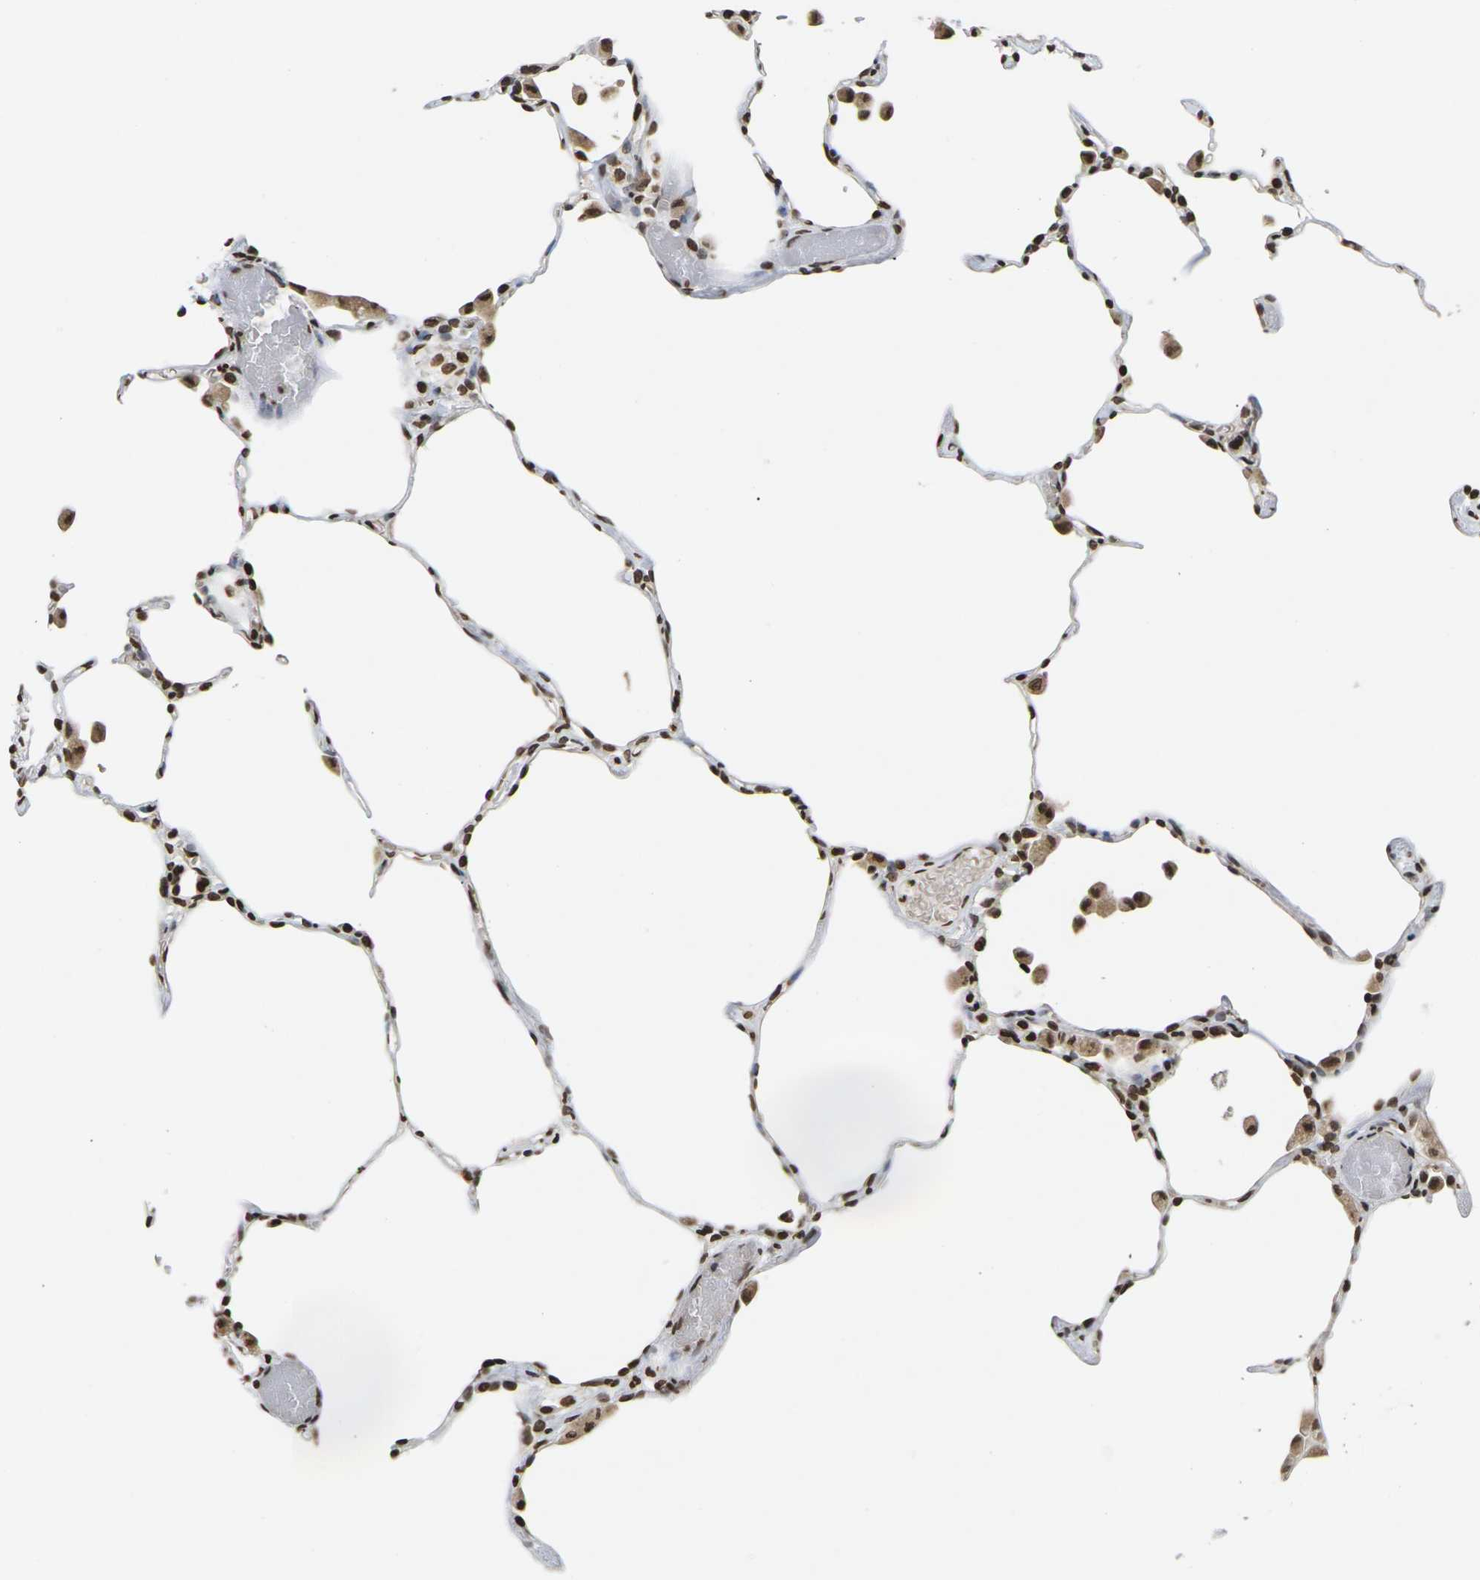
{"staining": {"intensity": "strong", "quantity": ">75%", "location": "nuclear"}, "tissue": "lung", "cell_type": "Alveolar cells", "image_type": "normal", "snomed": [{"axis": "morphology", "description": "Normal tissue, NOS"}, {"axis": "topography", "description": "Lung"}], "caption": "DAB immunohistochemical staining of normal lung reveals strong nuclear protein staining in approximately >75% of alveolar cells. Ihc stains the protein of interest in brown and the nuclei are stained blue.", "gene": "ETV5", "patient": {"sex": "female", "age": 49}}